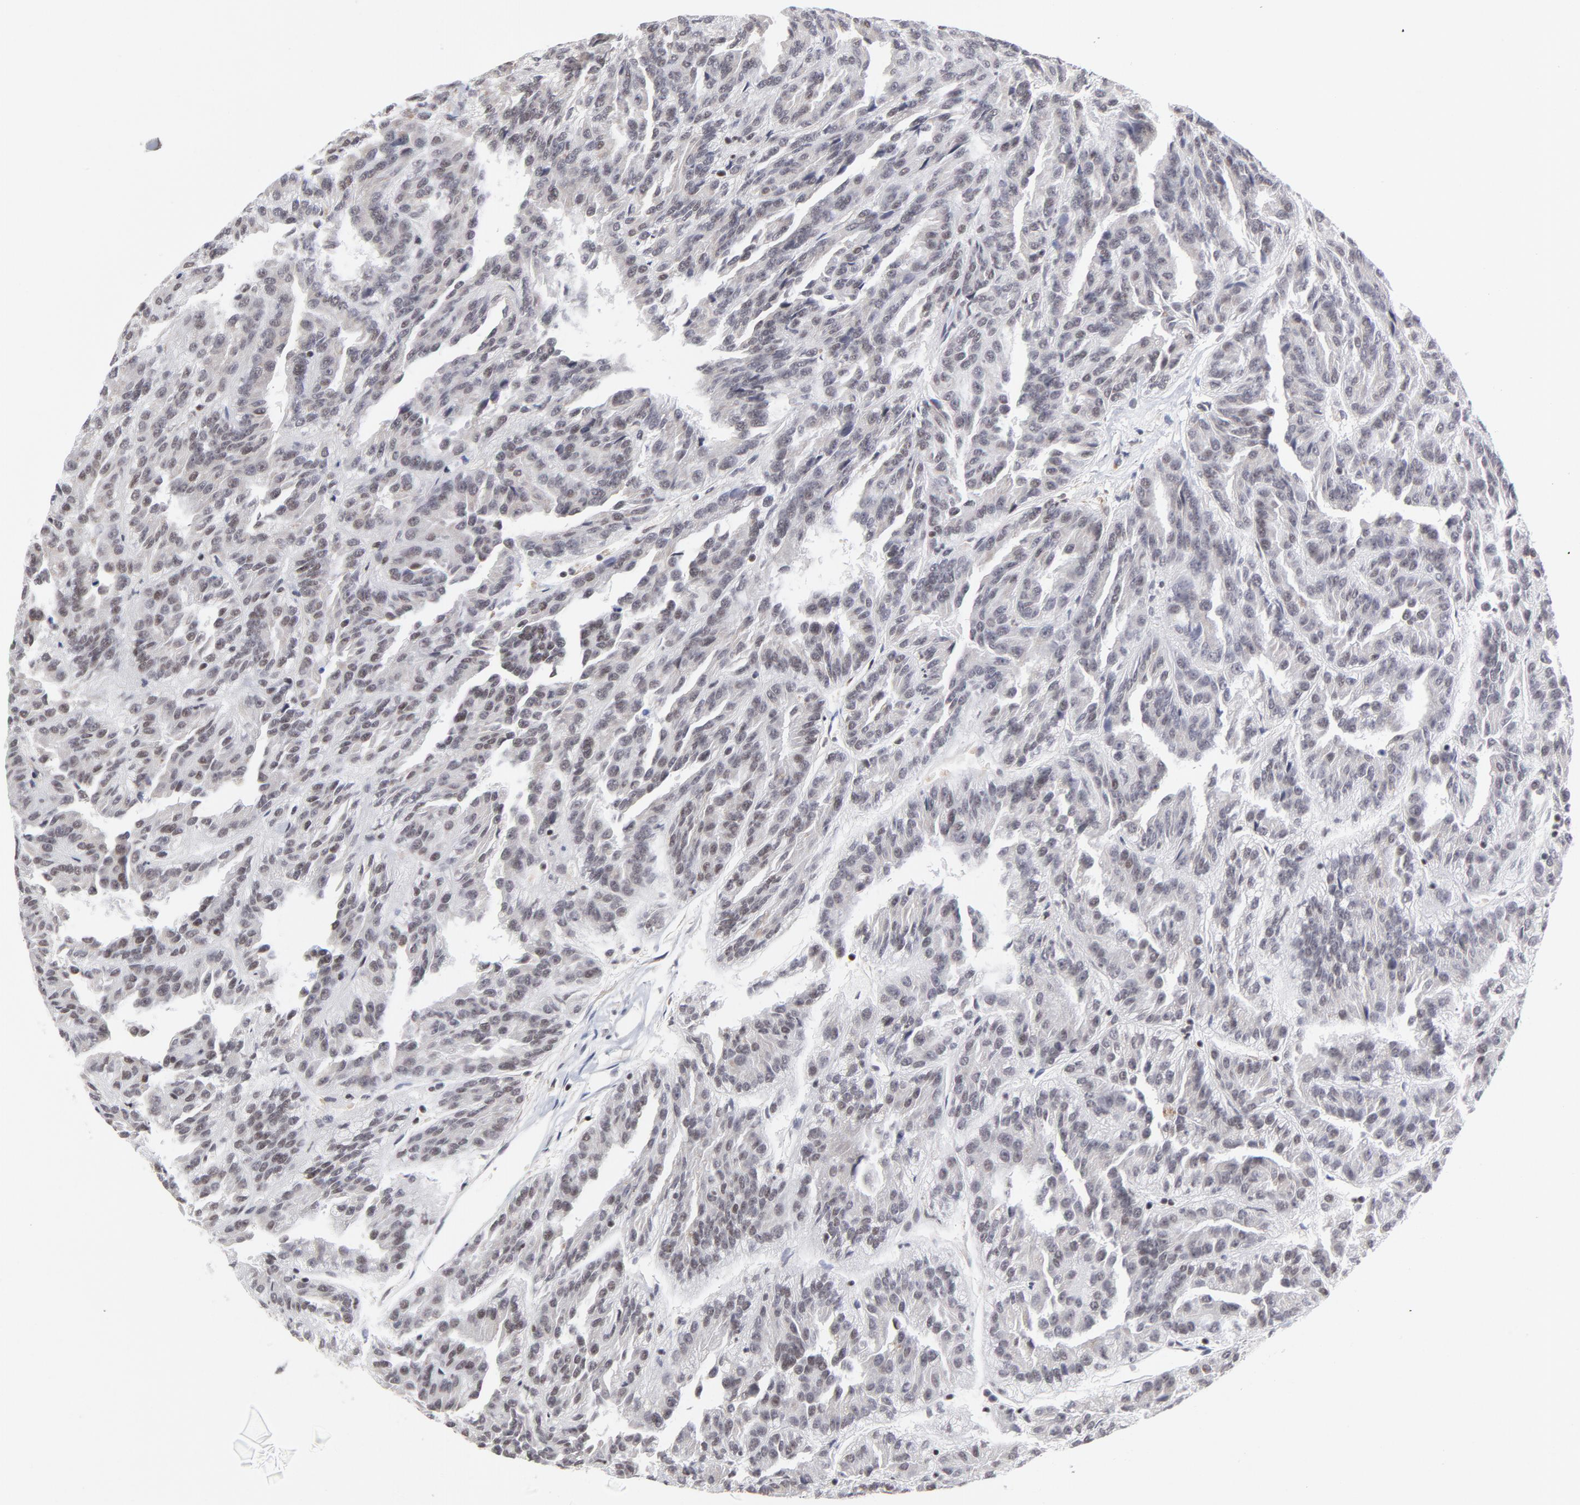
{"staining": {"intensity": "strong", "quantity": "25%-75%", "location": "nuclear"}, "tissue": "renal cancer", "cell_type": "Tumor cells", "image_type": "cancer", "snomed": [{"axis": "morphology", "description": "Adenocarcinoma, NOS"}, {"axis": "topography", "description": "Kidney"}], "caption": "DAB immunohistochemical staining of human renal cancer (adenocarcinoma) demonstrates strong nuclear protein expression in approximately 25%-75% of tumor cells. (Brightfield microscopy of DAB IHC at high magnification).", "gene": "CTCF", "patient": {"sex": "male", "age": 46}}